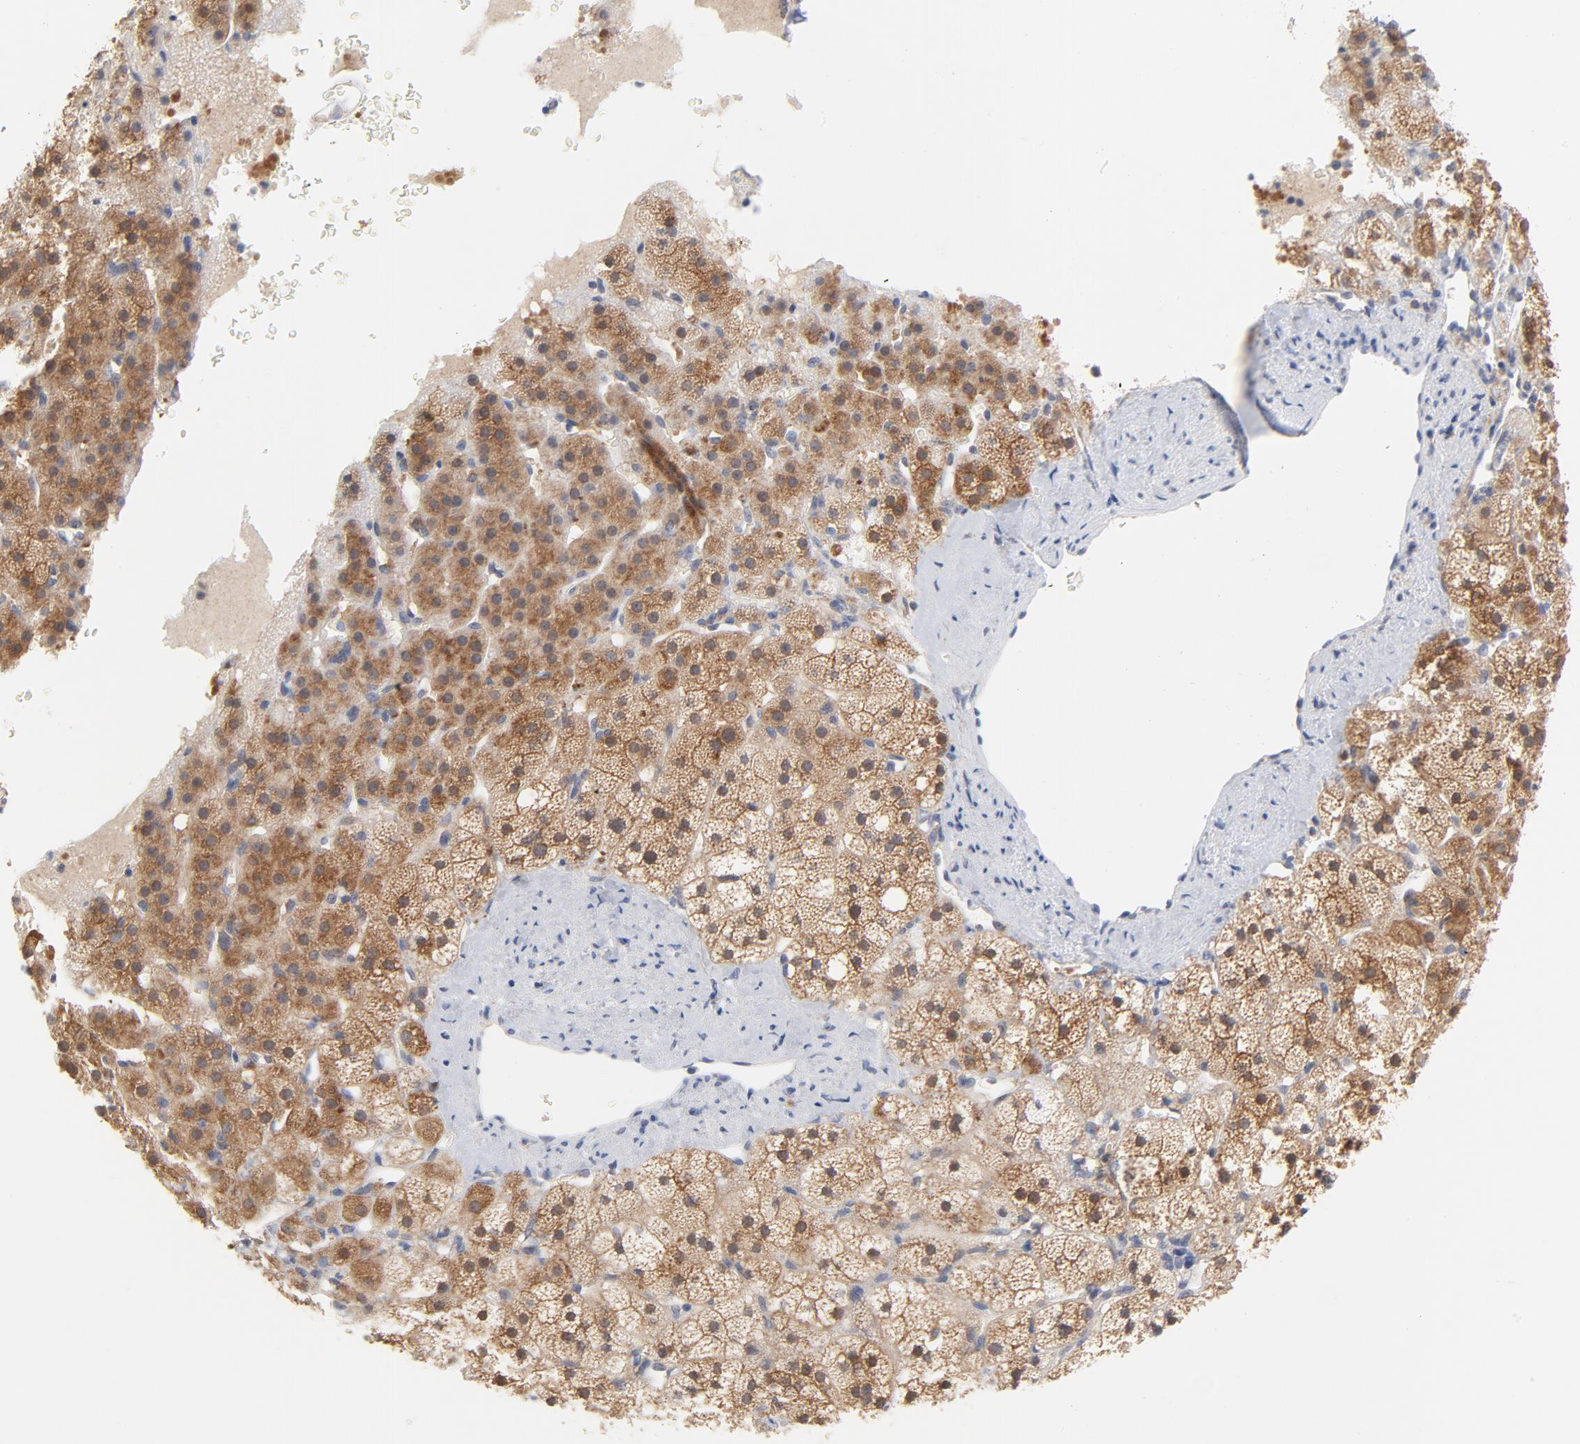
{"staining": {"intensity": "moderate", "quantity": ">75%", "location": "cytoplasmic/membranous"}, "tissue": "adrenal gland", "cell_type": "Glandular cells", "image_type": "normal", "snomed": [{"axis": "morphology", "description": "Normal tissue, NOS"}, {"axis": "topography", "description": "Adrenal gland"}], "caption": "The photomicrograph displays immunohistochemical staining of unremarkable adrenal gland. There is moderate cytoplasmic/membranous positivity is seen in approximately >75% of glandular cells. The staining is performed using DAB brown chromogen to label protein expression. The nuclei are counter-stained blue using hematoxylin.", "gene": "UBL4A", "patient": {"sex": "male", "age": 35}}